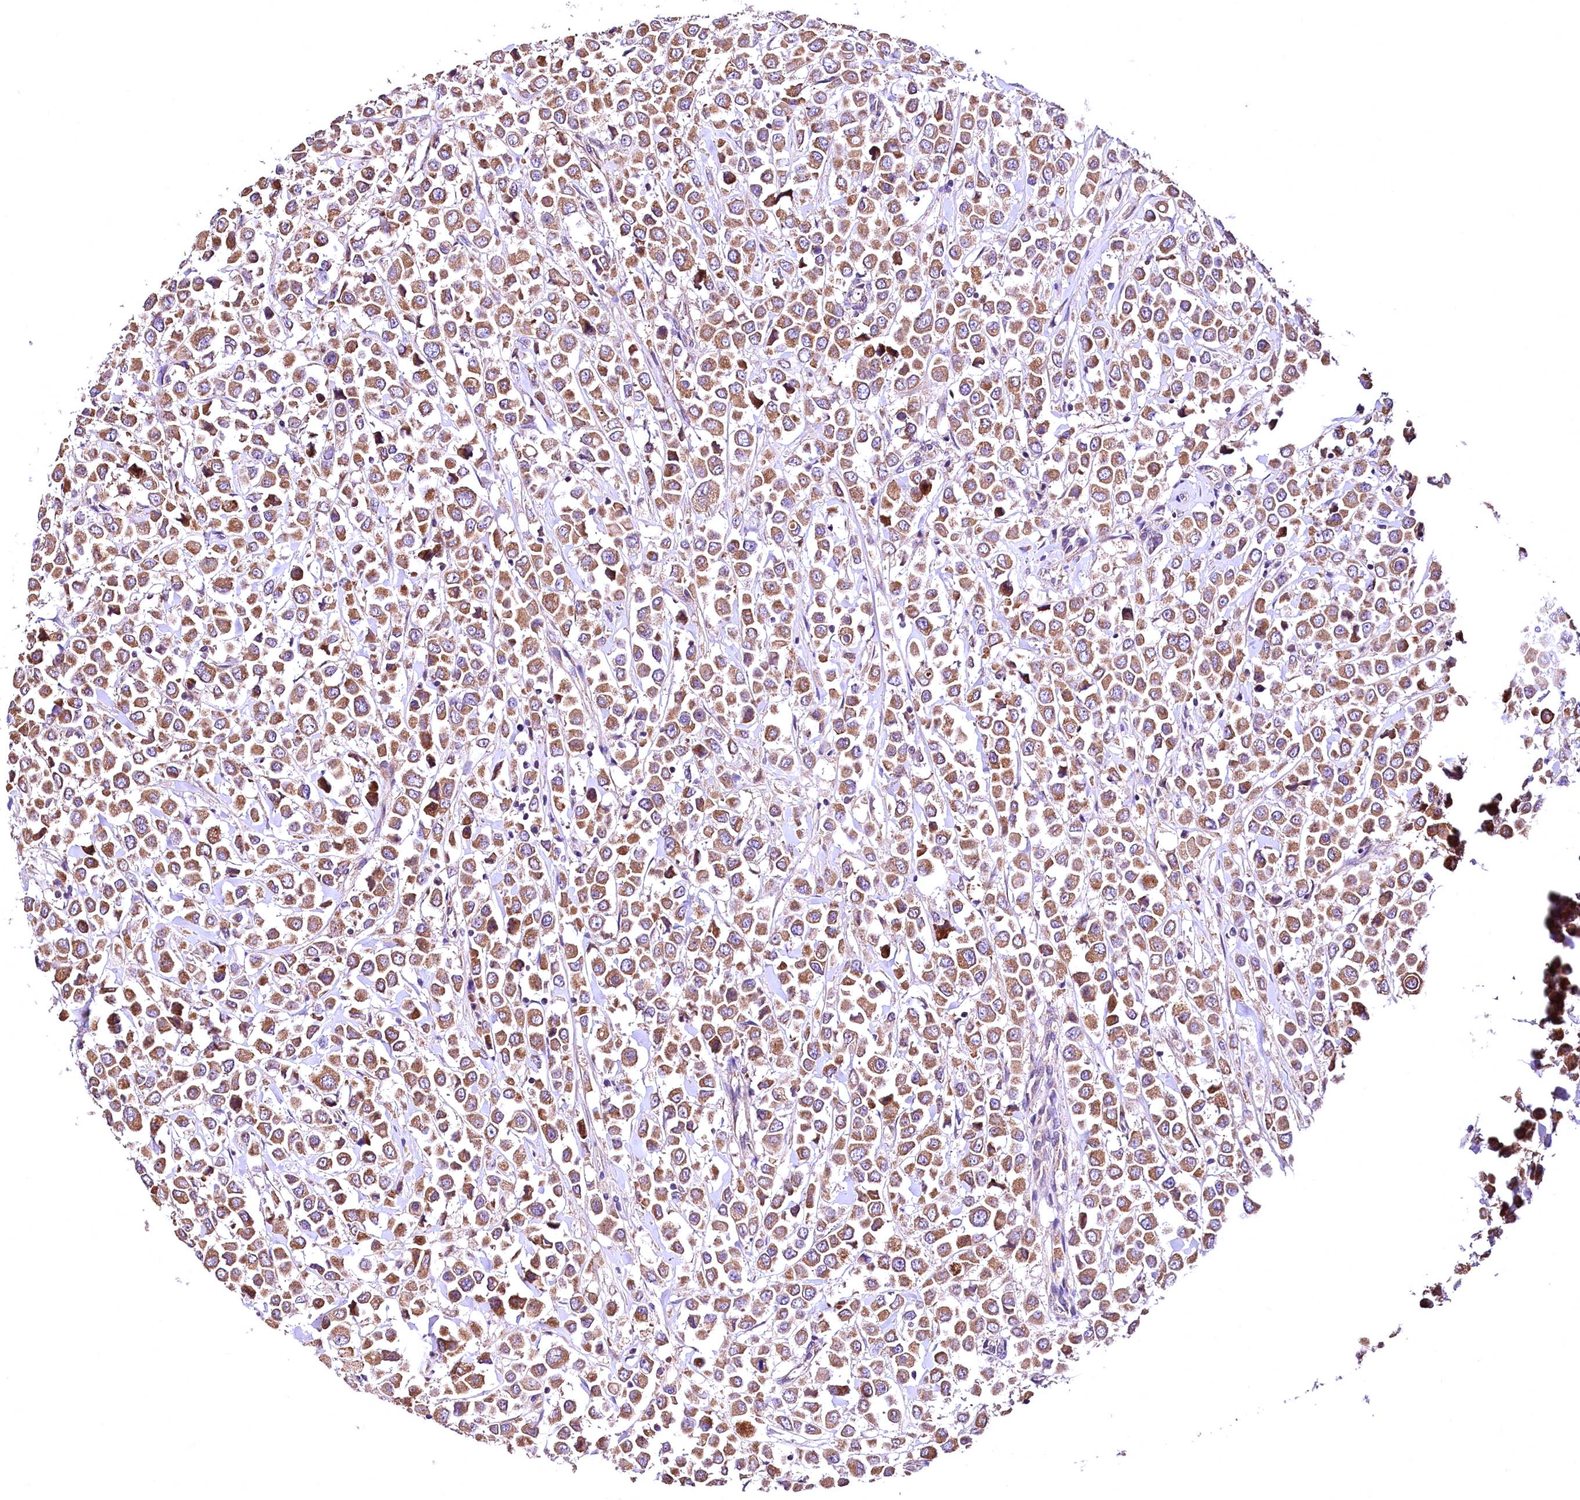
{"staining": {"intensity": "moderate", "quantity": ">75%", "location": "cytoplasmic/membranous"}, "tissue": "breast cancer", "cell_type": "Tumor cells", "image_type": "cancer", "snomed": [{"axis": "morphology", "description": "Duct carcinoma"}, {"axis": "topography", "description": "Breast"}], "caption": "Breast cancer was stained to show a protein in brown. There is medium levels of moderate cytoplasmic/membranous expression in about >75% of tumor cells. (Stains: DAB in brown, nuclei in blue, Microscopy: brightfield microscopy at high magnification).", "gene": "MRPL57", "patient": {"sex": "female", "age": 61}}